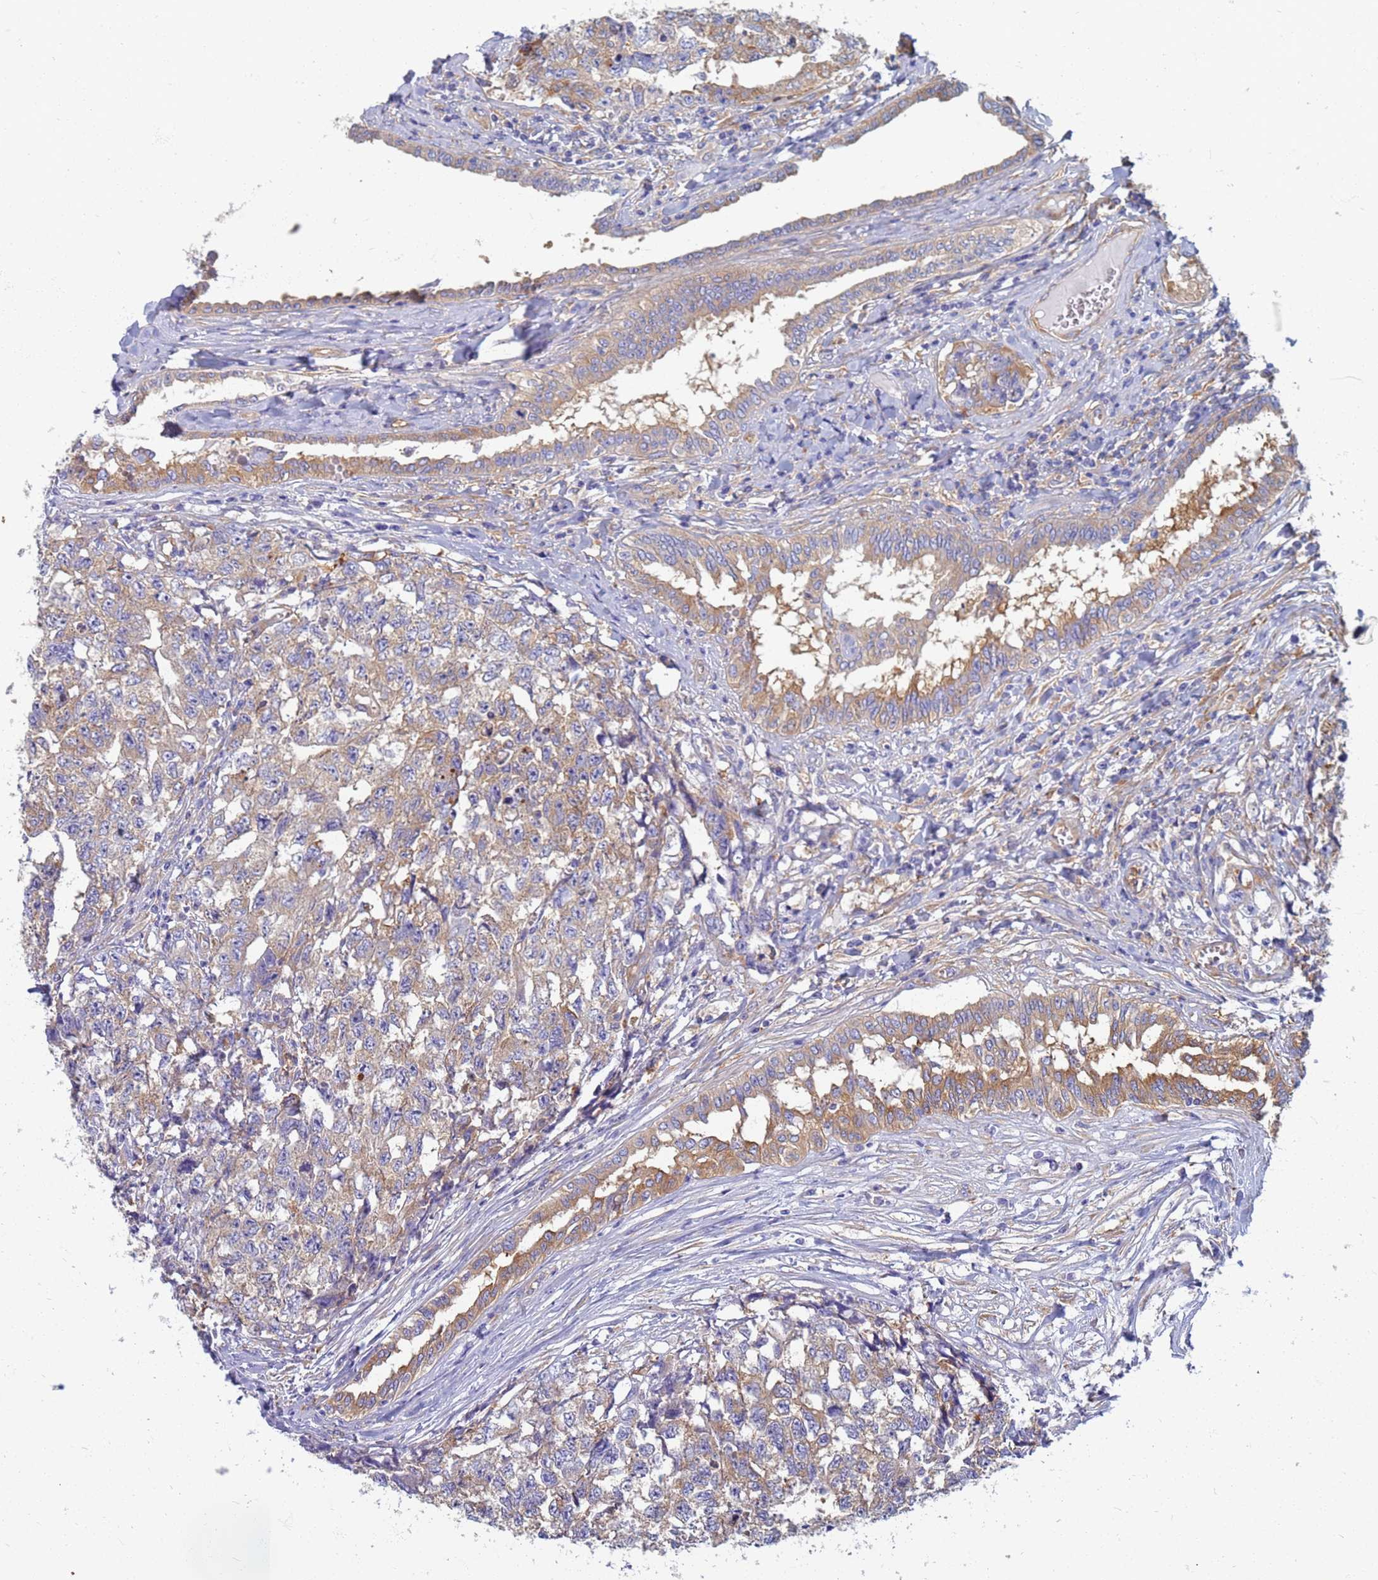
{"staining": {"intensity": "weak", "quantity": ">75%", "location": "cytoplasmic/membranous"}, "tissue": "testis cancer", "cell_type": "Tumor cells", "image_type": "cancer", "snomed": [{"axis": "morphology", "description": "Carcinoma, Embryonal, NOS"}, {"axis": "topography", "description": "Testis"}], "caption": "The micrograph shows staining of embryonal carcinoma (testis), revealing weak cytoplasmic/membranous protein staining (brown color) within tumor cells.", "gene": "EEA1", "patient": {"sex": "male", "age": 31}}